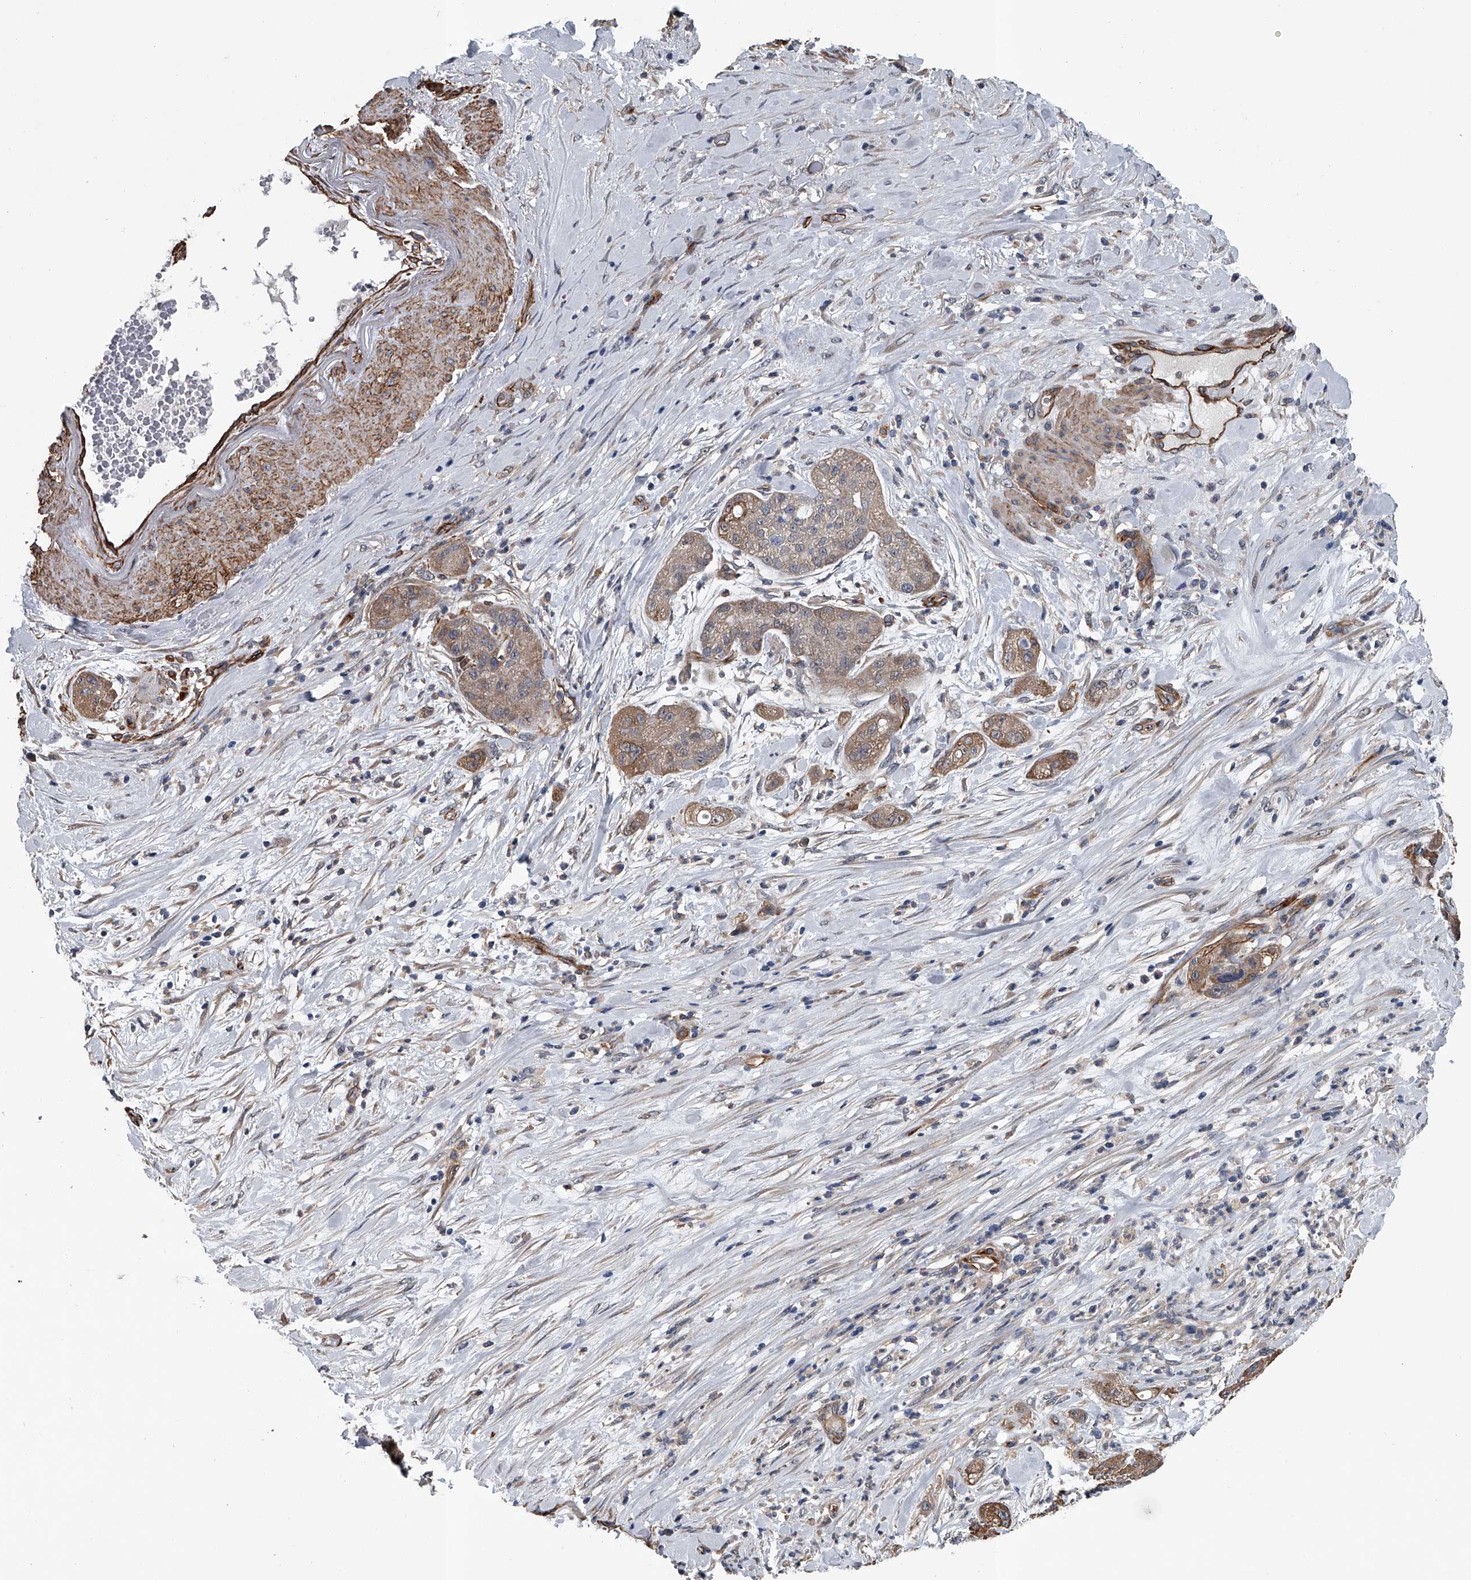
{"staining": {"intensity": "weak", "quantity": ">75%", "location": "cytoplasmic/membranous"}, "tissue": "pancreatic cancer", "cell_type": "Tumor cells", "image_type": "cancer", "snomed": [{"axis": "morphology", "description": "Adenocarcinoma, NOS"}, {"axis": "topography", "description": "Pancreas"}], "caption": "IHC image of neoplastic tissue: pancreatic cancer (adenocarcinoma) stained using immunohistochemistry displays low levels of weak protein expression localized specifically in the cytoplasmic/membranous of tumor cells, appearing as a cytoplasmic/membranous brown color.", "gene": "LDLRAD2", "patient": {"sex": "female", "age": 78}}